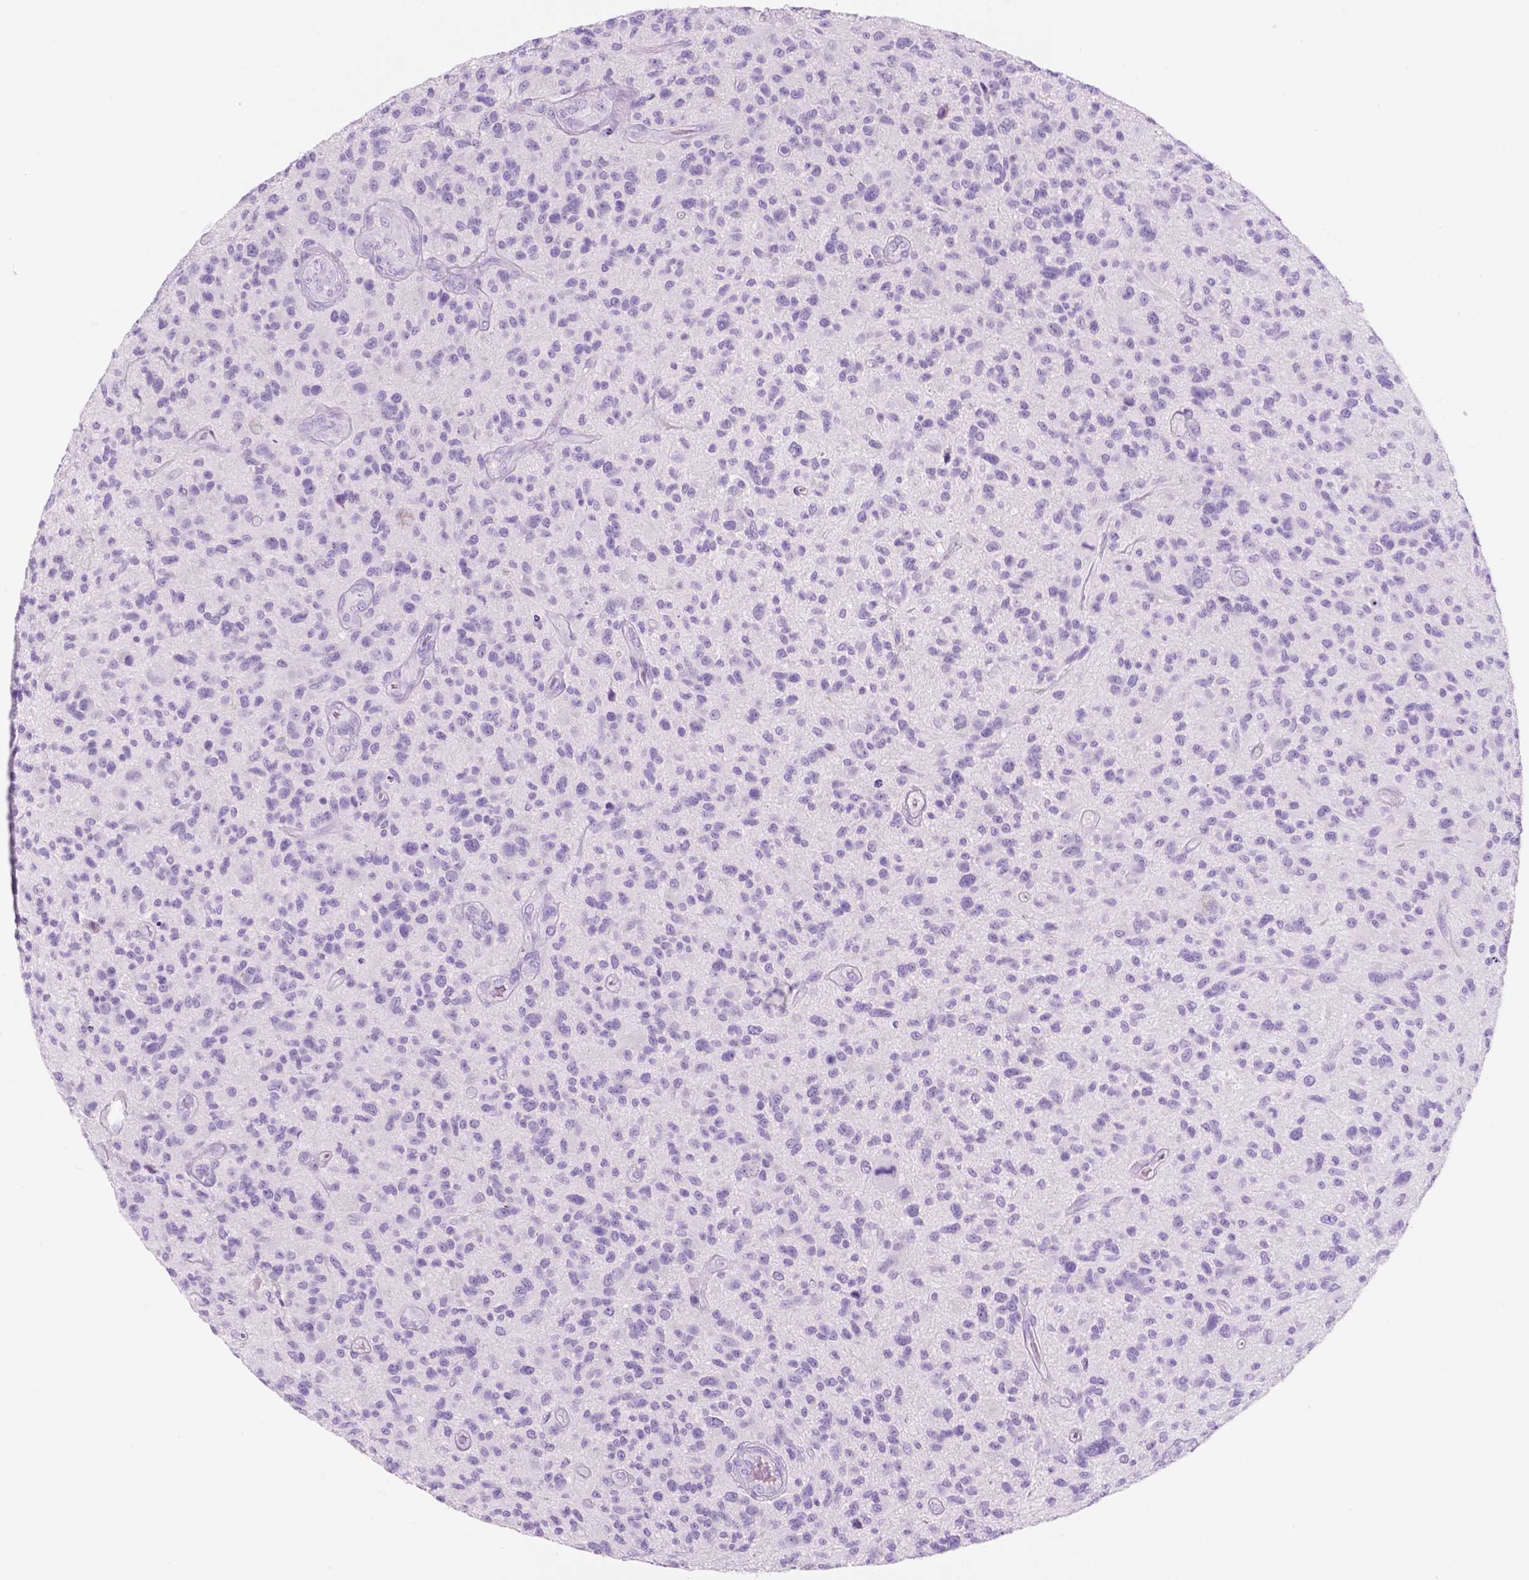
{"staining": {"intensity": "negative", "quantity": "none", "location": "none"}, "tissue": "glioma", "cell_type": "Tumor cells", "image_type": "cancer", "snomed": [{"axis": "morphology", "description": "Glioma, malignant, High grade"}, {"axis": "topography", "description": "Brain"}], "caption": "Tumor cells show no significant protein positivity in high-grade glioma (malignant).", "gene": "CUZD1", "patient": {"sex": "male", "age": 47}}